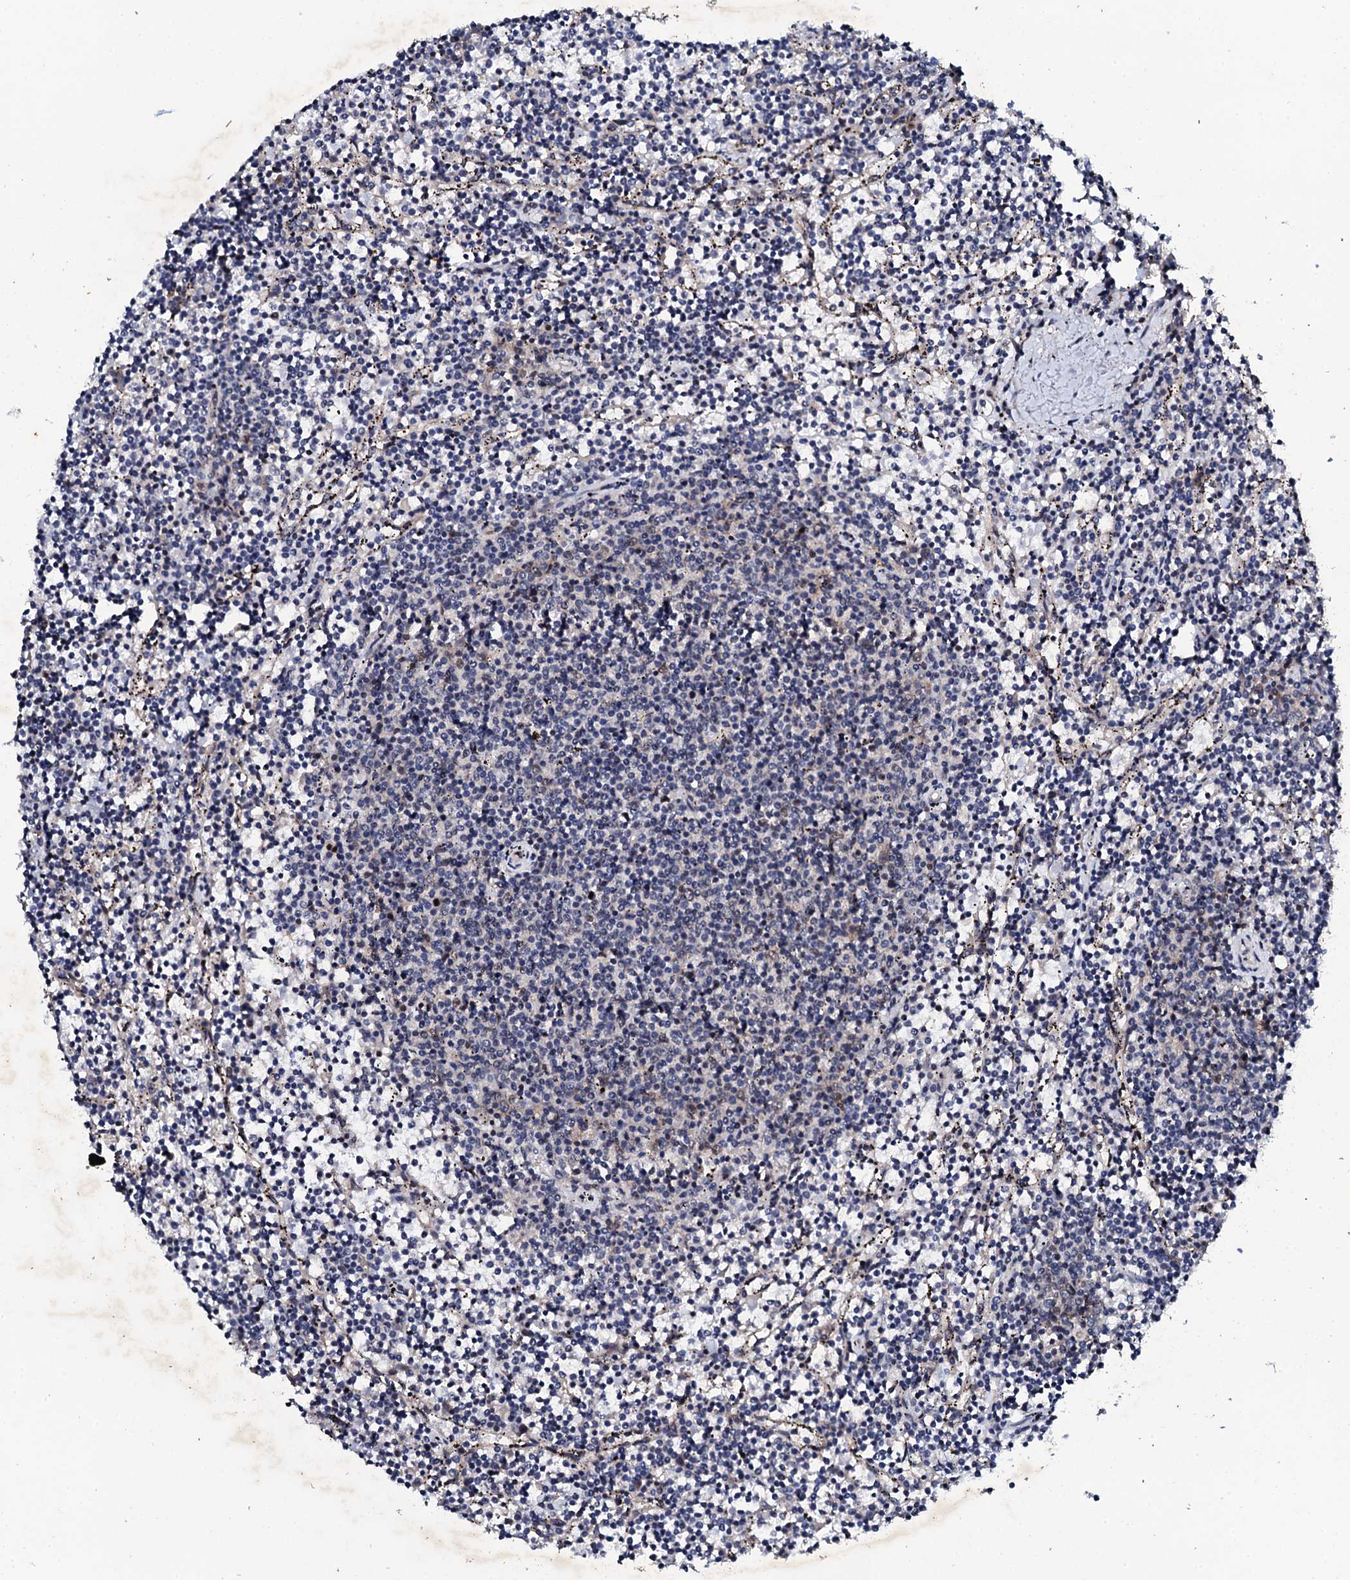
{"staining": {"intensity": "negative", "quantity": "none", "location": "none"}, "tissue": "lymphoma", "cell_type": "Tumor cells", "image_type": "cancer", "snomed": [{"axis": "morphology", "description": "Malignant lymphoma, non-Hodgkin's type, Low grade"}, {"axis": "topography", "description": "Spleen"}], "caption": "A high-resolution photomicrograph shows immunohistochemistry staining of low-grade malignant lymphoma, non-Hodgkin's type, which displays no significant expression in tumor cells.", "gene": "FAM111A", "patient": {"sex": "female", "age": 50}}